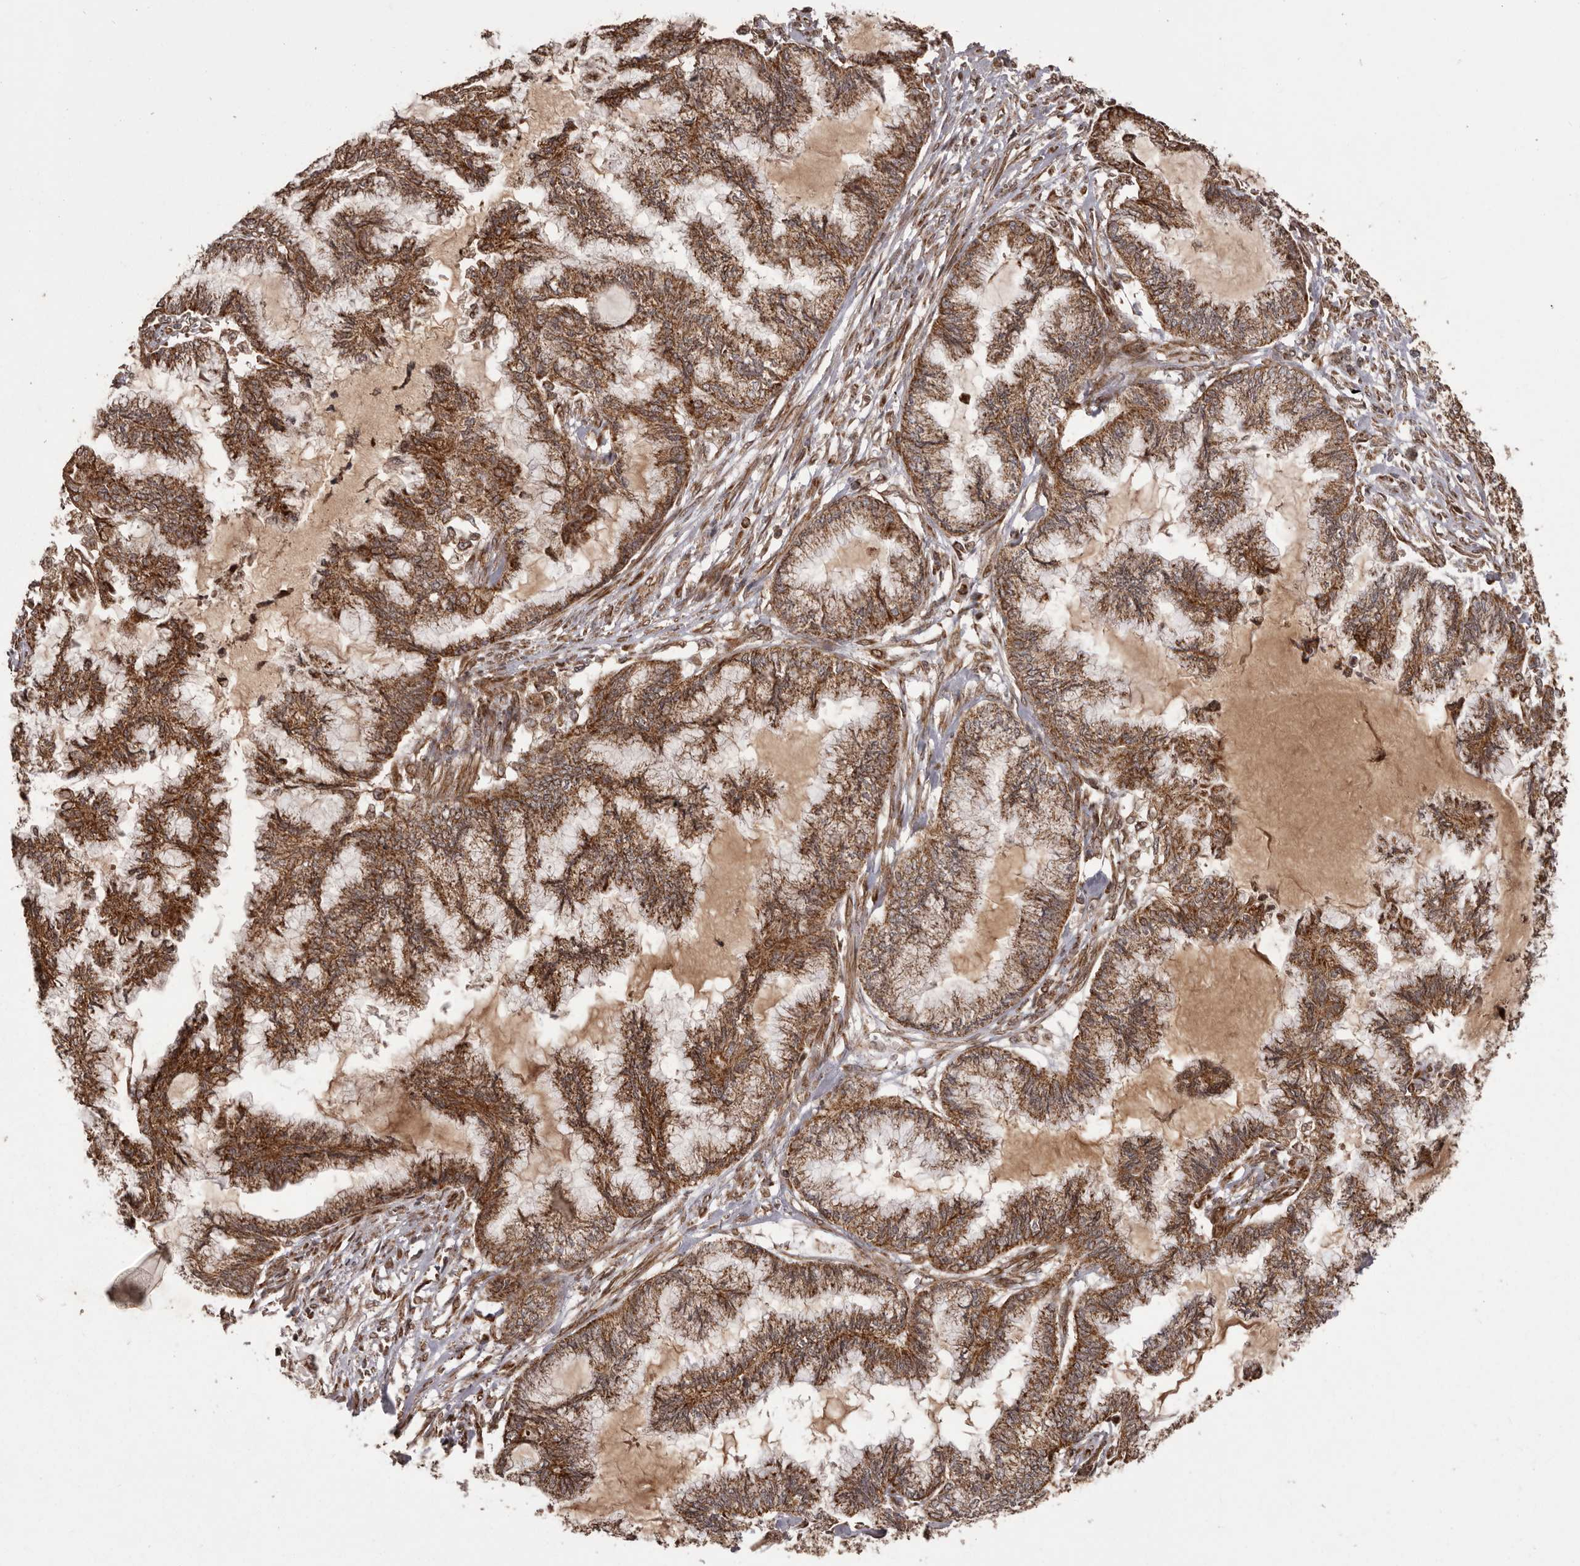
{"staining": {"intensity": "strong", "quantity": ">75%", "location": "cytoplasmic/membranous"}, "tissue": "endometrial cancer", "cell_type": "Tumor cells", "image_type": "cancer", "snomed": [{"axis": "morphology", "description": "Adenocarcinoma, NOS"}, {"axis": "topography", "description": "Endometrium"}], "caption": "Immunohistochemical staining of human endometrial adenocarcinoma demonstrates high levels of strong cytoplasmic/membranous staining in about >75% of tumor cells.", "gene": "CHRM2", "patient": {"sex": "female", "age": 86}}